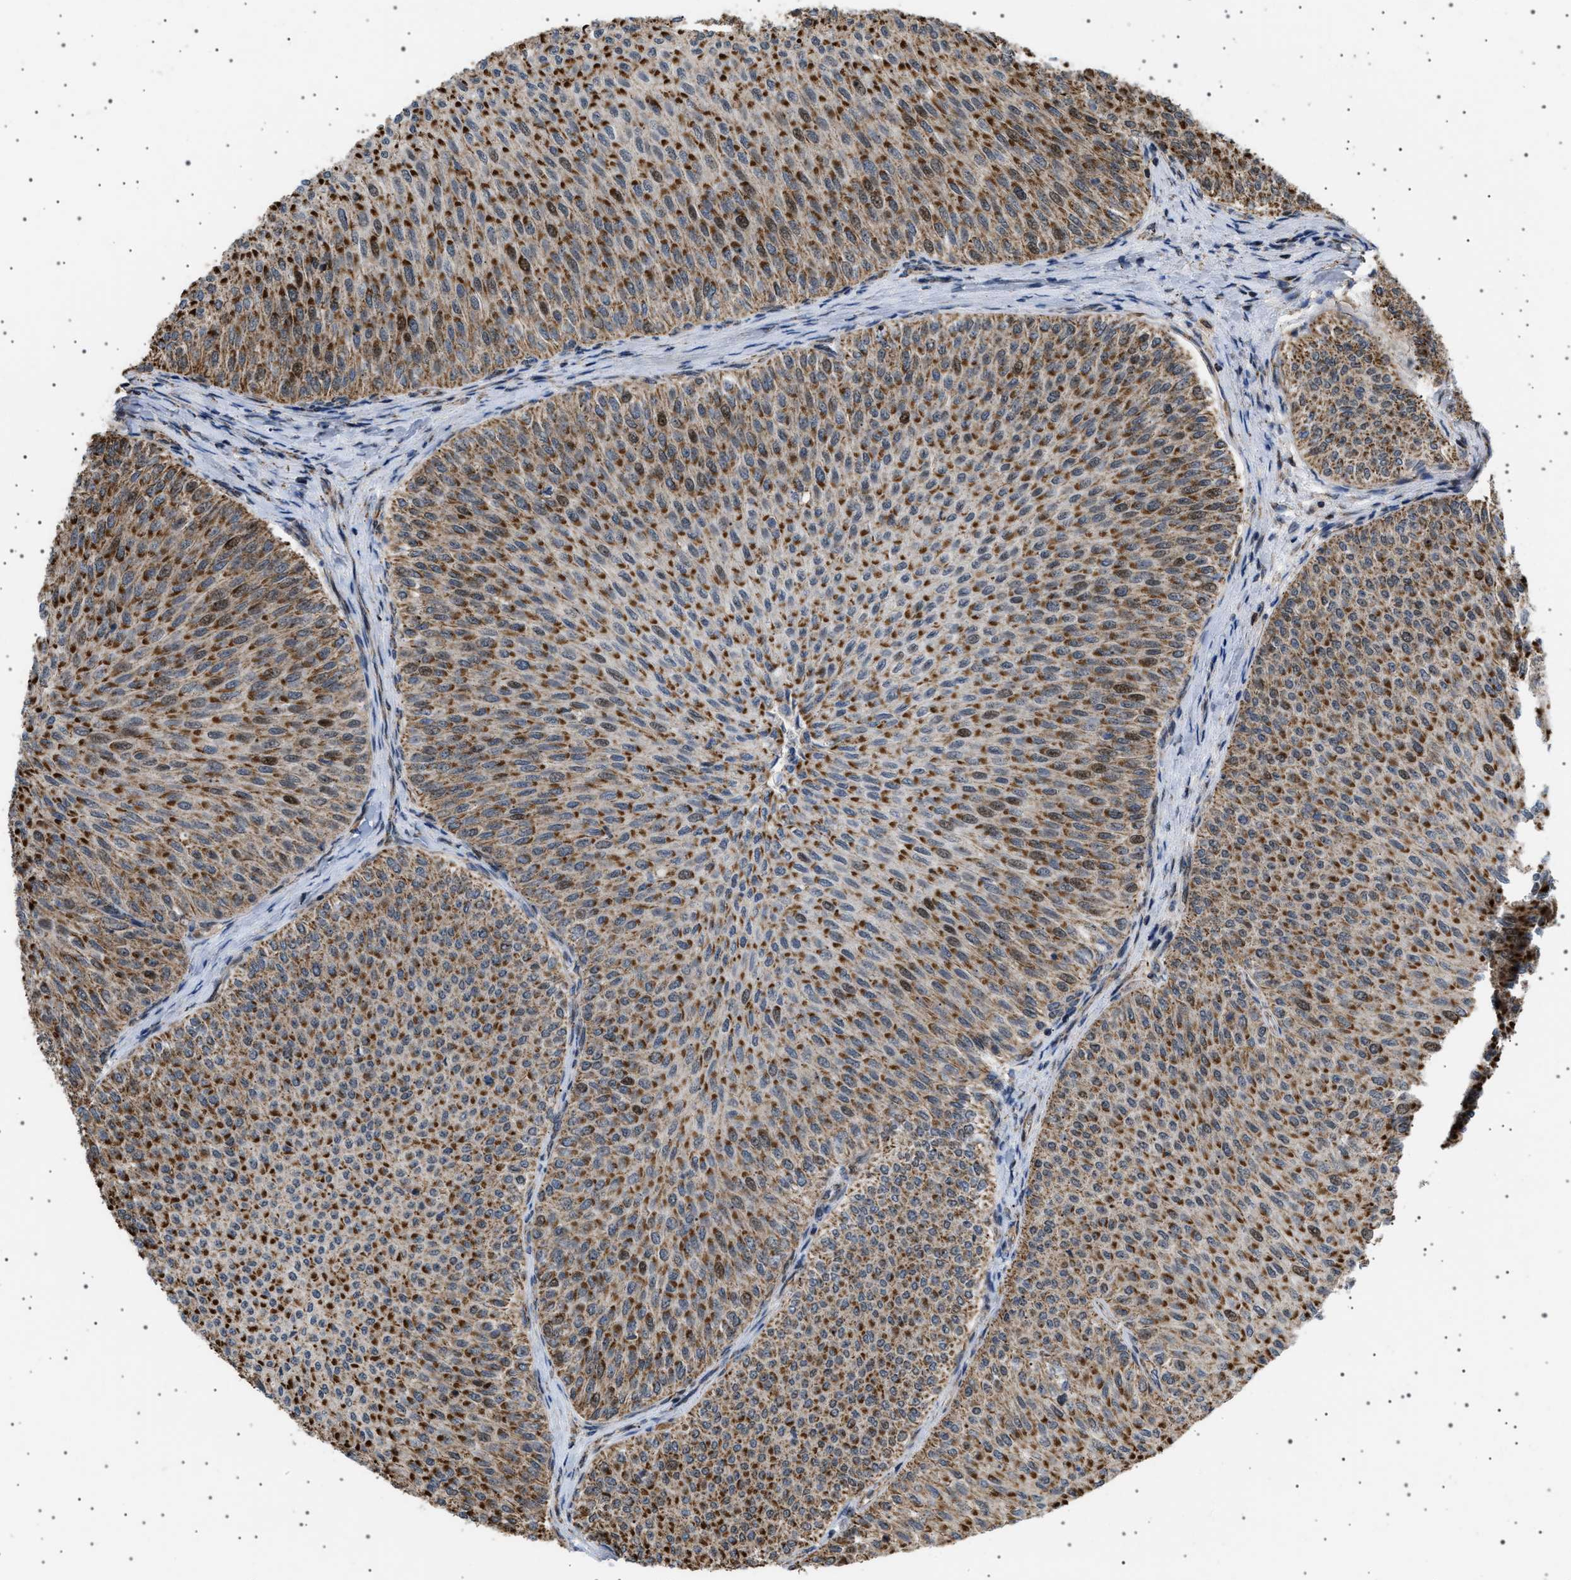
{"staining": {"intensity": "strong", "quantity": ">75%", "location": "cytoplasmic/membranous"}, "tissue": "urothelial cancer", "cell_type": "Tumor cells", "image_type": "cancer", "snomed": [{"axis": "morphology", "description": "Urothelial carcinoma, Low grade"}, {"axis": "topography", "description": "Urinary bladder"}], "caption": "IHC image of neoplastic tissue: urothelial cancer stained using immunohistochemistry (IHC) demonstrates high levels of strong protein expression localized specifically in the cytoplasmic/membranous of tumor cells, appearing as a cytoplasmic/membranous brown color.", "gene": "MELK", "patient": {"sex": "male", "age": 78}}